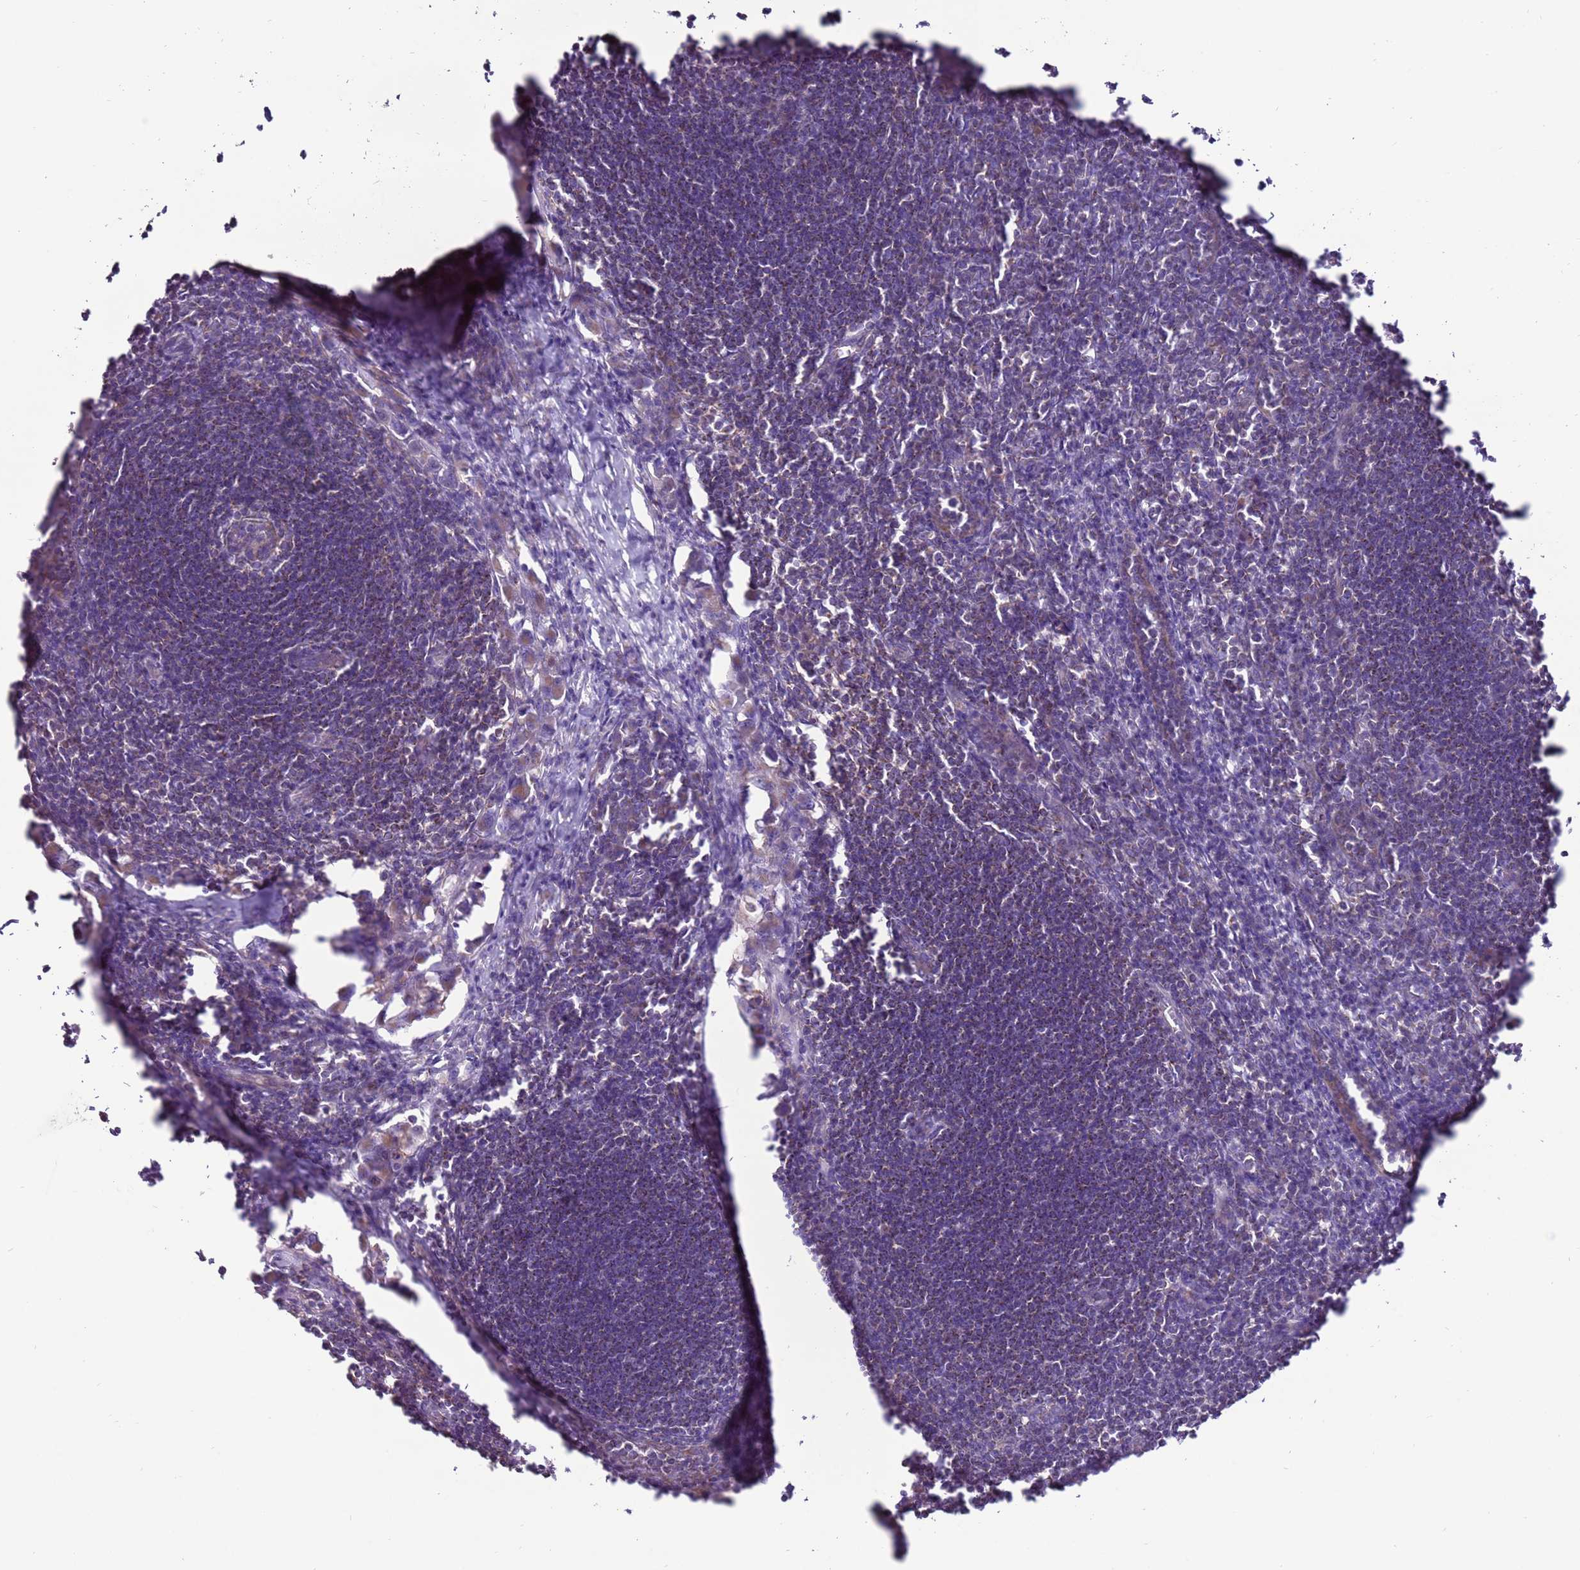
{"staining": {"intensity": "weak", "quantity": "25%-75%", "location": "cytoplasmic/membranous"}, "tissue": "lymph node", "cell_type": "Germinal center cells", "image_type": "normal", "snomed": [{"axis": "morphology", "description": "Normal tissue, NOS"}, {"axis": "morphology", "description": "Malignant melanoma, Metastatic site"}, {"axis": "topography", "description": "Lymph node"}], "caption": "Immunohistochemical staining of normal lymph node demonstrates weak cytoplasmic/membranous protein positivity in approximately 25%-75% of germinal center cells. (DAB (3,3'-diaminobenzidine) IHC, brown staining for protein, blue staining for nuclei).", "gene": "TRAPPC4", "patient": {"sex": "male", "age": 41}}